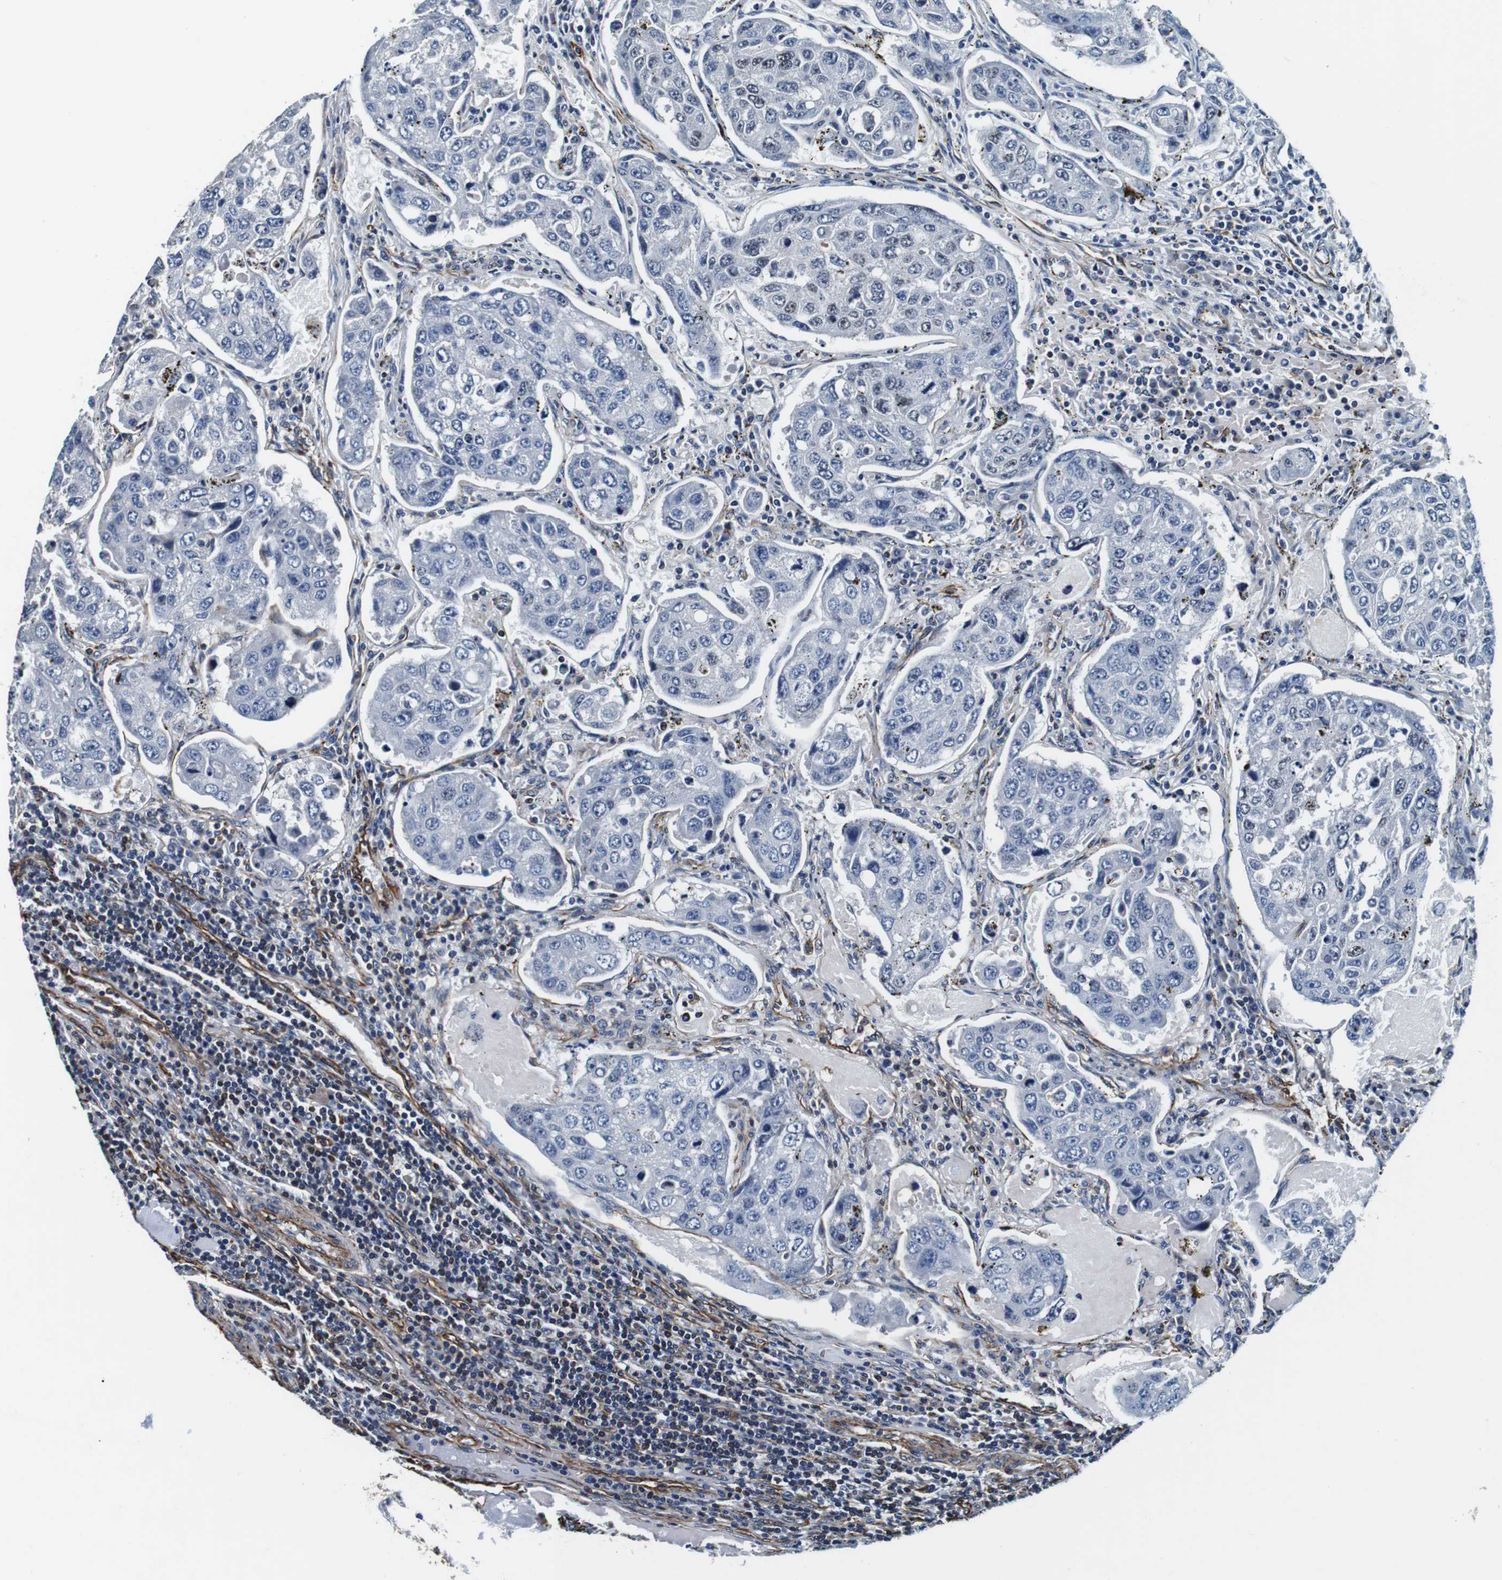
{"staining": {"intensity": "negative", "quantity": "none", "location": "none"}, "tissue": "urothelial cancer", "cell_type": "Tumor cells", "image_type": "cancer", "snomed": [{"axis": "morphology", "description": "Urothelial carcinoma, High grade"}, {"axis": "topography", "description": "Lymph node"}, {"axis": "topography", "description": "Urinary bladder"}], "caption": "Micrograph shows no protein staining in tumor cells of urothelial cancer tissue.", "gene": "GJE1", "patient": {"sex": "male", "age": 51}}